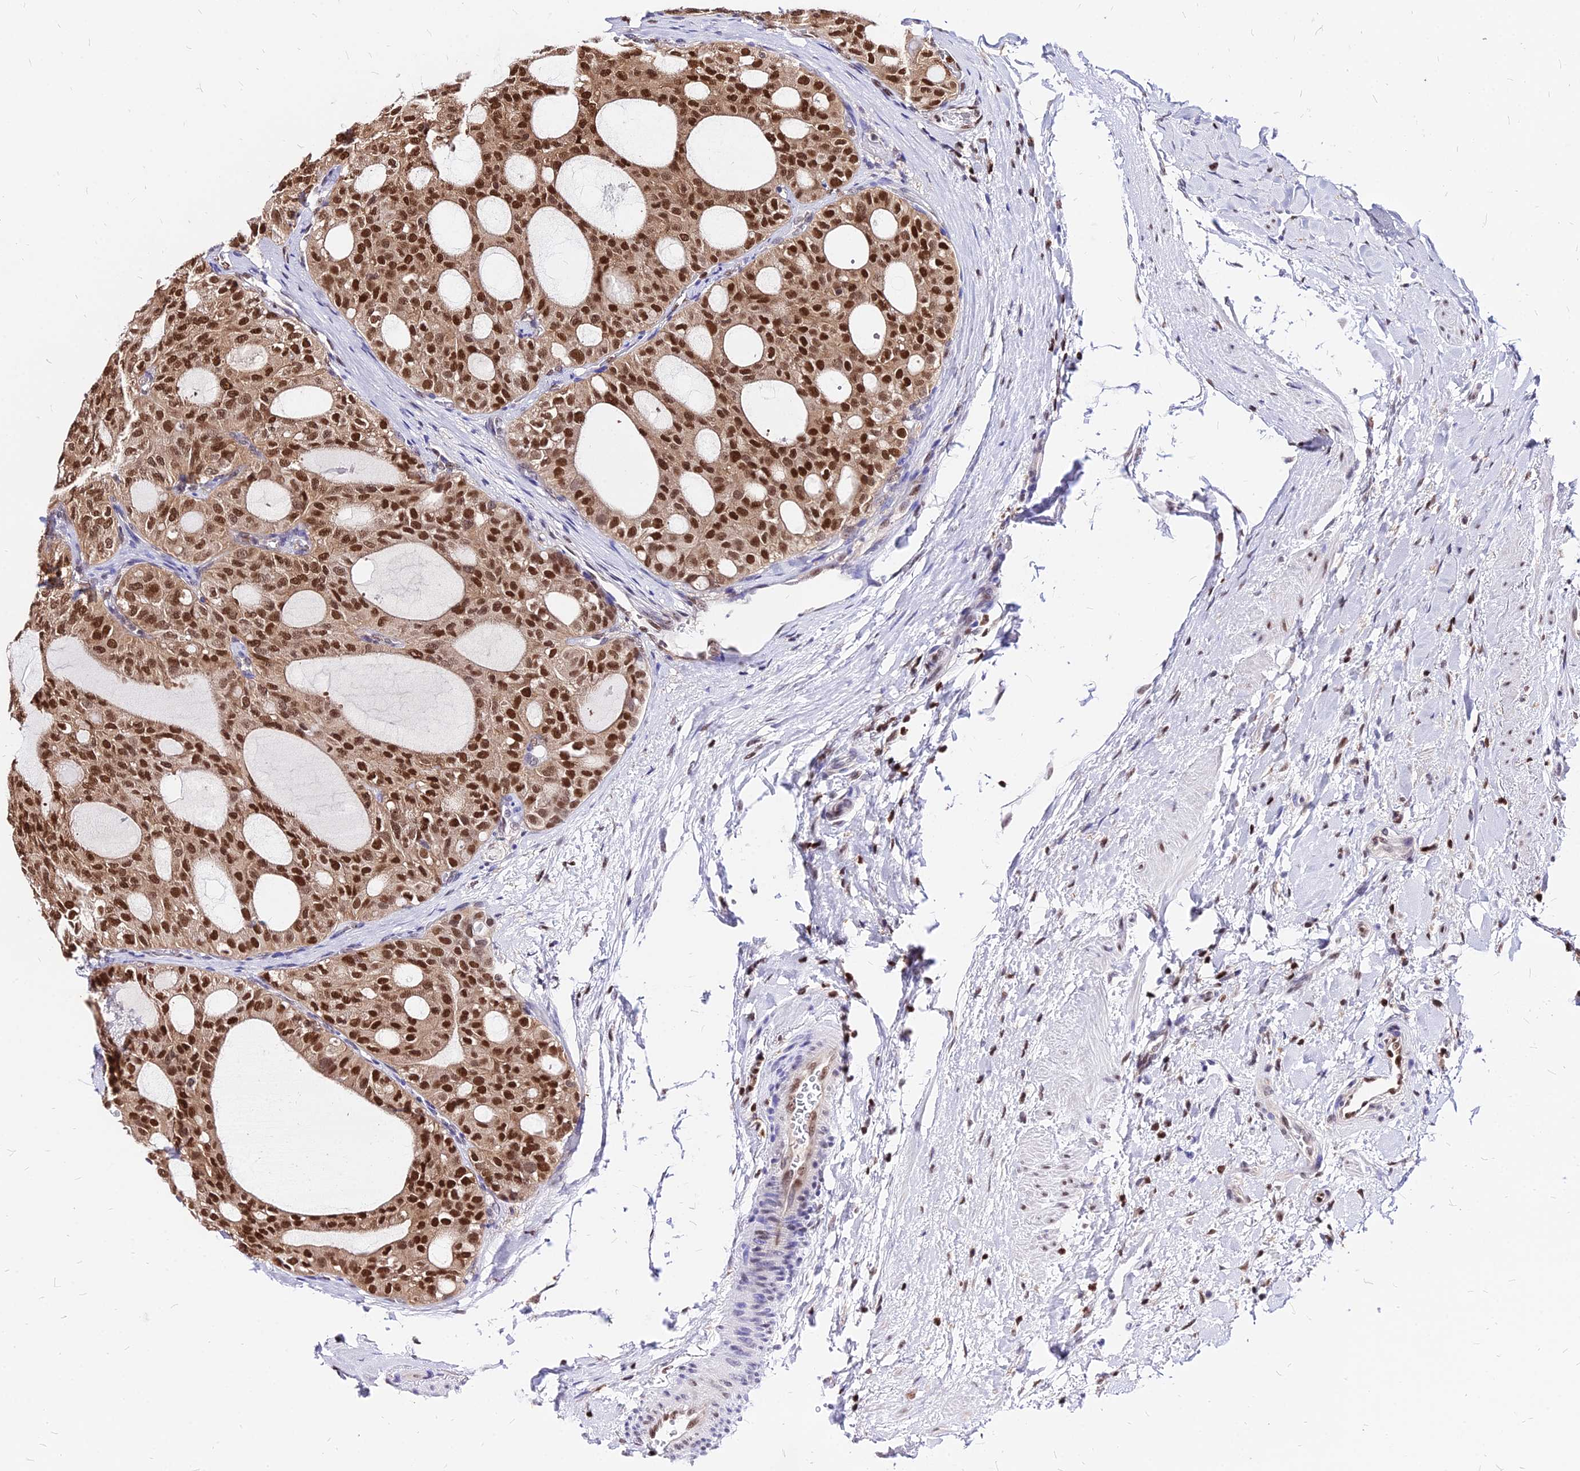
{"staining": {"intensity": "strong", "quantity": ">75%", "location": "nuclear"}, "tissue": "thyroid cancer", "cell_type": "Tumor cells", "image_type": "cancer", "snomed": [{"axis": "morphology", "description": "Follicular adenoma carcinoma, NOS"}, {"axis": "topography", "description": "Thyroid gland"}], "caption": "Immunohistochemistry (IHC) image of human thyroid cancer stained for a protein (brown), which shows high levels of strong nuclear expression in approximately >75% of tumor cells.", "gene": "PAXX", "patient": {"sex": "male", "age": 75}}